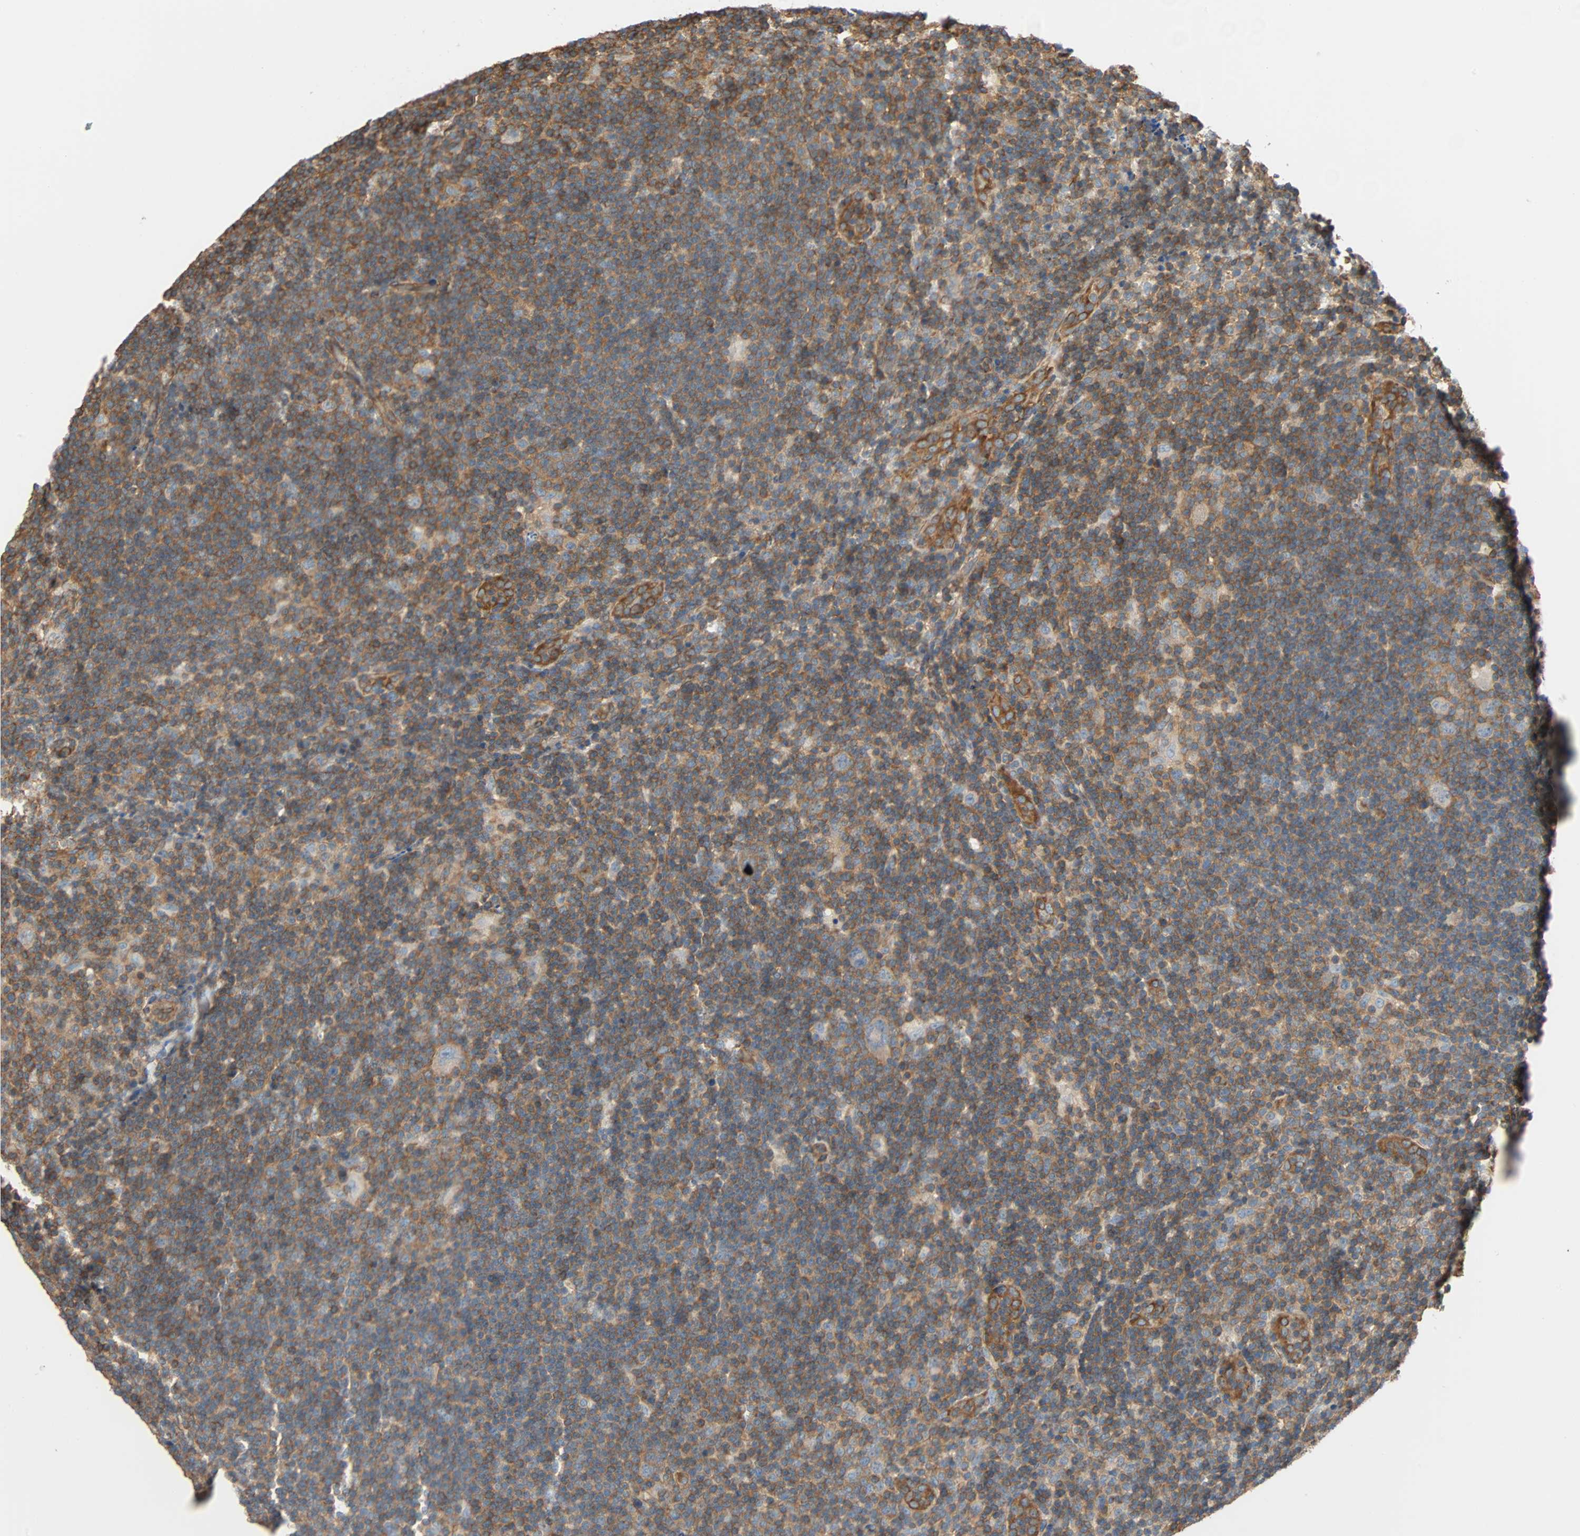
{"staining": {"intensity": "weak", "quantity": "25%-75%", "location": "cytoplasmic/membranous"}, "tissue": "lymphoma", "cell_type": "Tumor cells", "image_type": "cancer", "snomed": [{"axis": "morphology", "description": "Hodgkin's disease, NOS"}, {"axis": "topography", "description": "Lymph node"}], "caption": "The histopathology image reveals staining of Hodgkin's disease, revealing weak cytoplasmic/membranous protein expression (brown color) within tumor cells.", "gene": "GALNT10", "patient": {"sex": "female", "age": 57}}